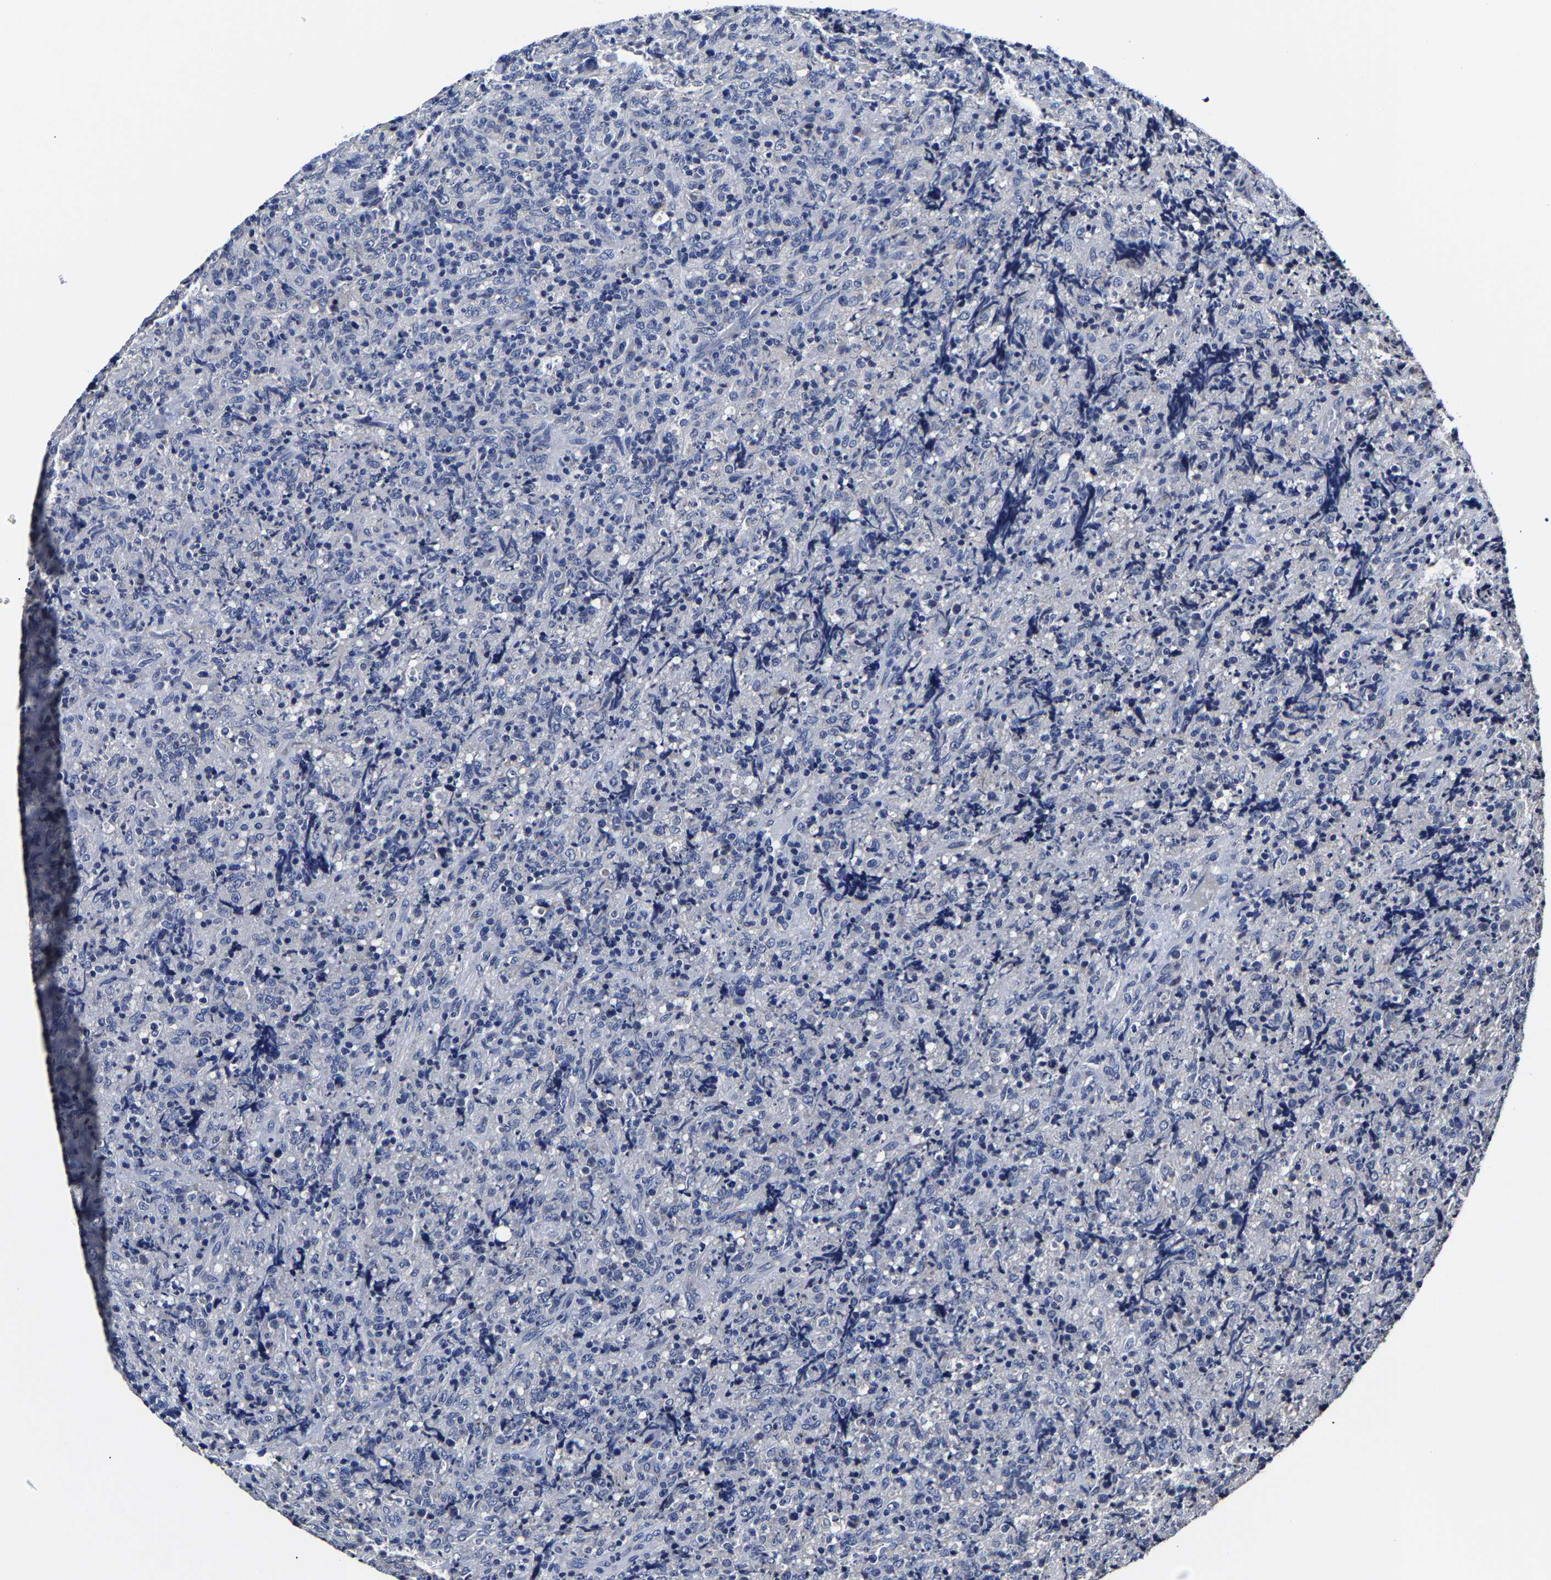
{"staining": {"intensity": "negative", "quantity": "none", "location": "none"}, "tissue": "lymphoma", "cell_type": "Tumor cells", "image_type": "cancer", "snomed": [{"axis": "morphology", "description": "Malignant lymphoma, non-Hodgkin's type, High grade"}, {"axis": "topography", "description": "Tonsil"}], "caption": "DAB immunohistochemical staining of malignant lymphoma, non-Hodgkin's type (high-grade) shows no significant staining in tumor cells. The staining is performed using DAB (3,3'-diaminobenzidine) brown chromogen with nuclei counter-stained in using hematoxylin.", "gene": "AKAP4", "patient": {"sex": "female", "age": 36}}